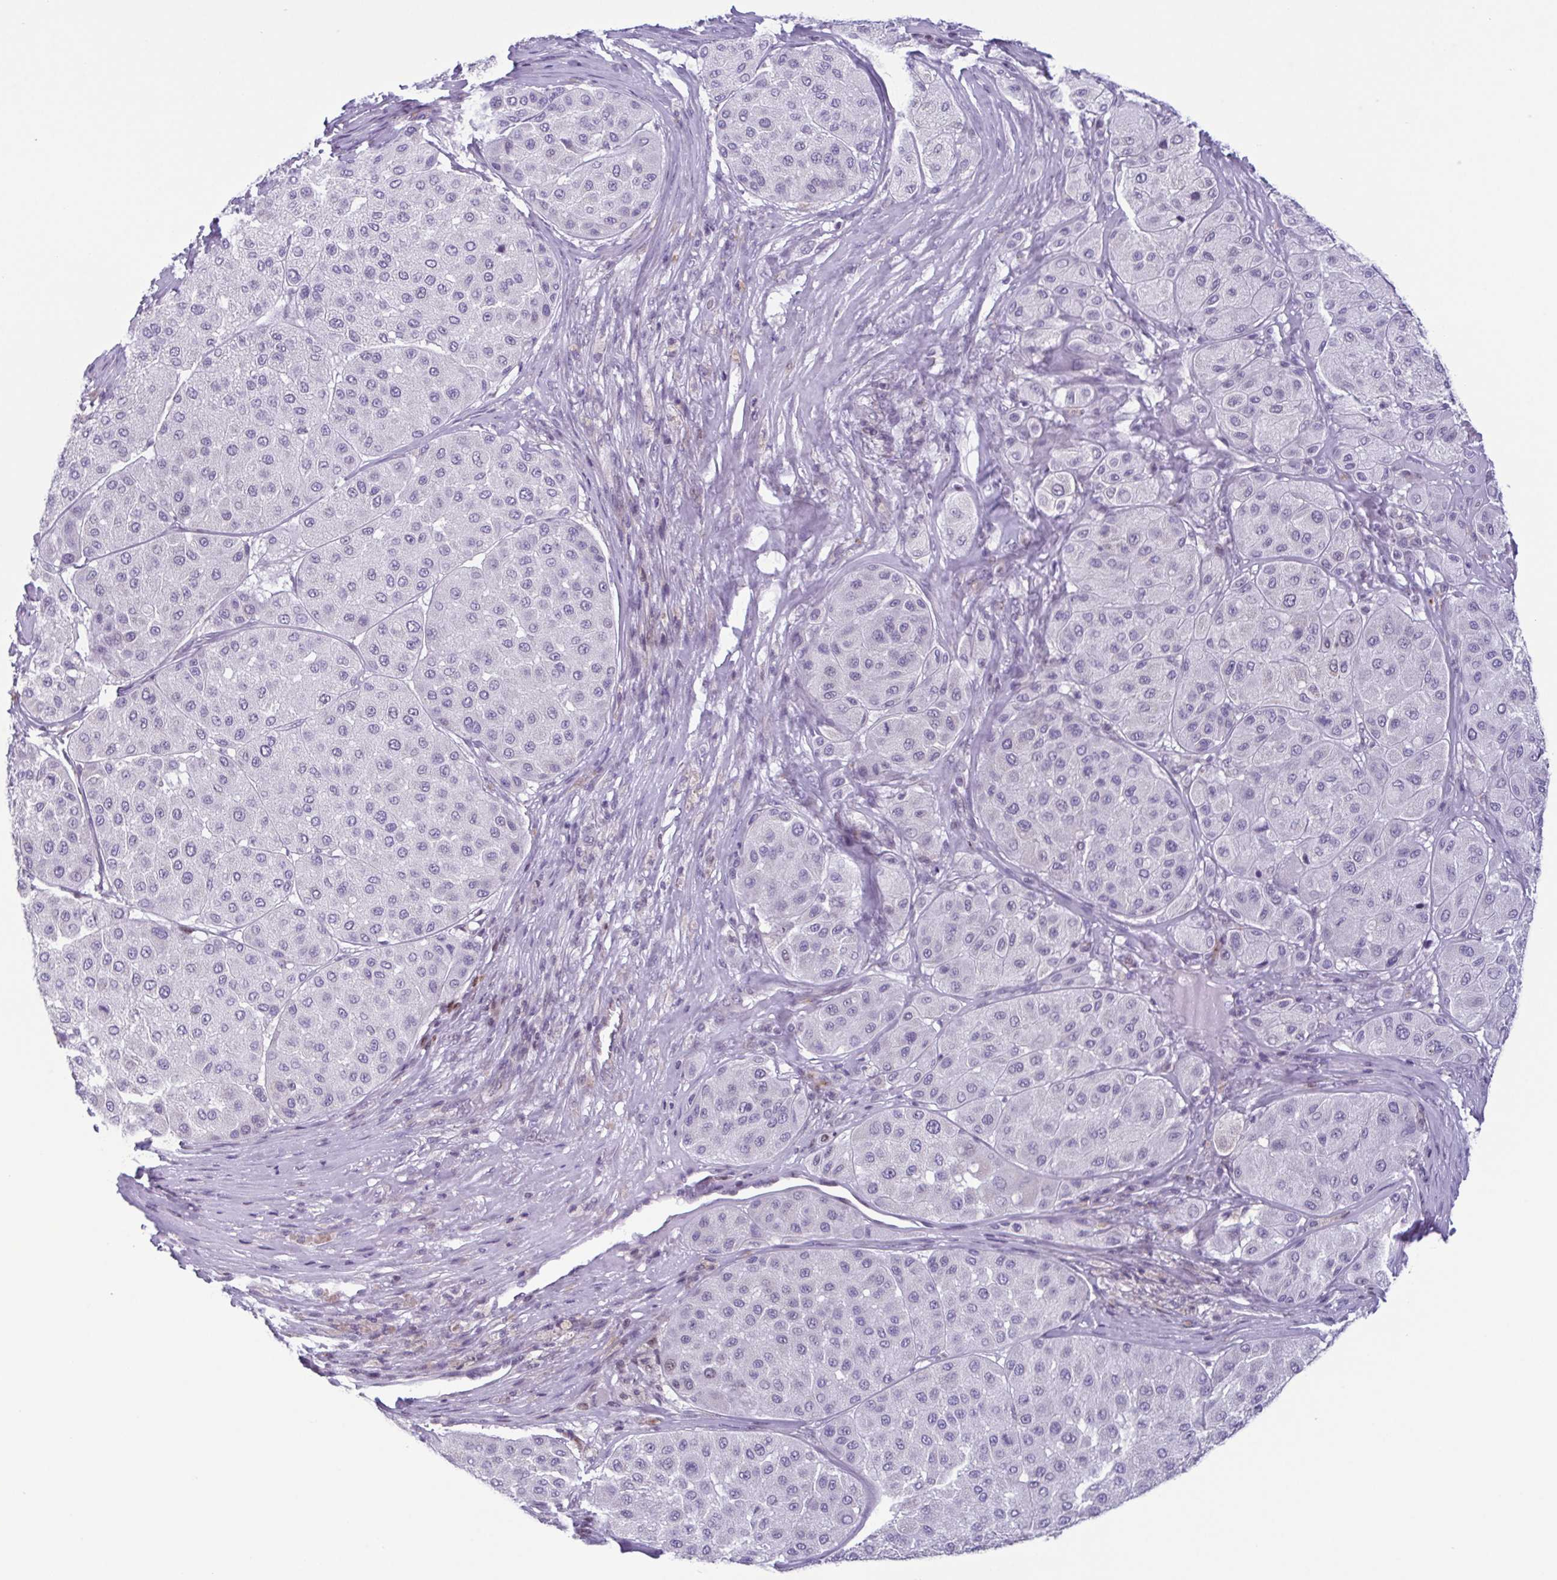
{"staining": {"intensity": "negative", "quantity": "none", "location": "none"}, "tissue": "melanoma", "cell_type": "Tumor cells", "image_type": "cancer", "snomed": [{"axis": "morphology", "description": "Malignant melanoma, Metastatic site"}, {"axis": "topography", "description": "Smooth muscle"}], "caption": "A micrograph of melanoma stained for a protein demonstrates no brown staining in tumor cells.", "gene": "IRF1", "patient": {"sex": "male", "age": 41}}